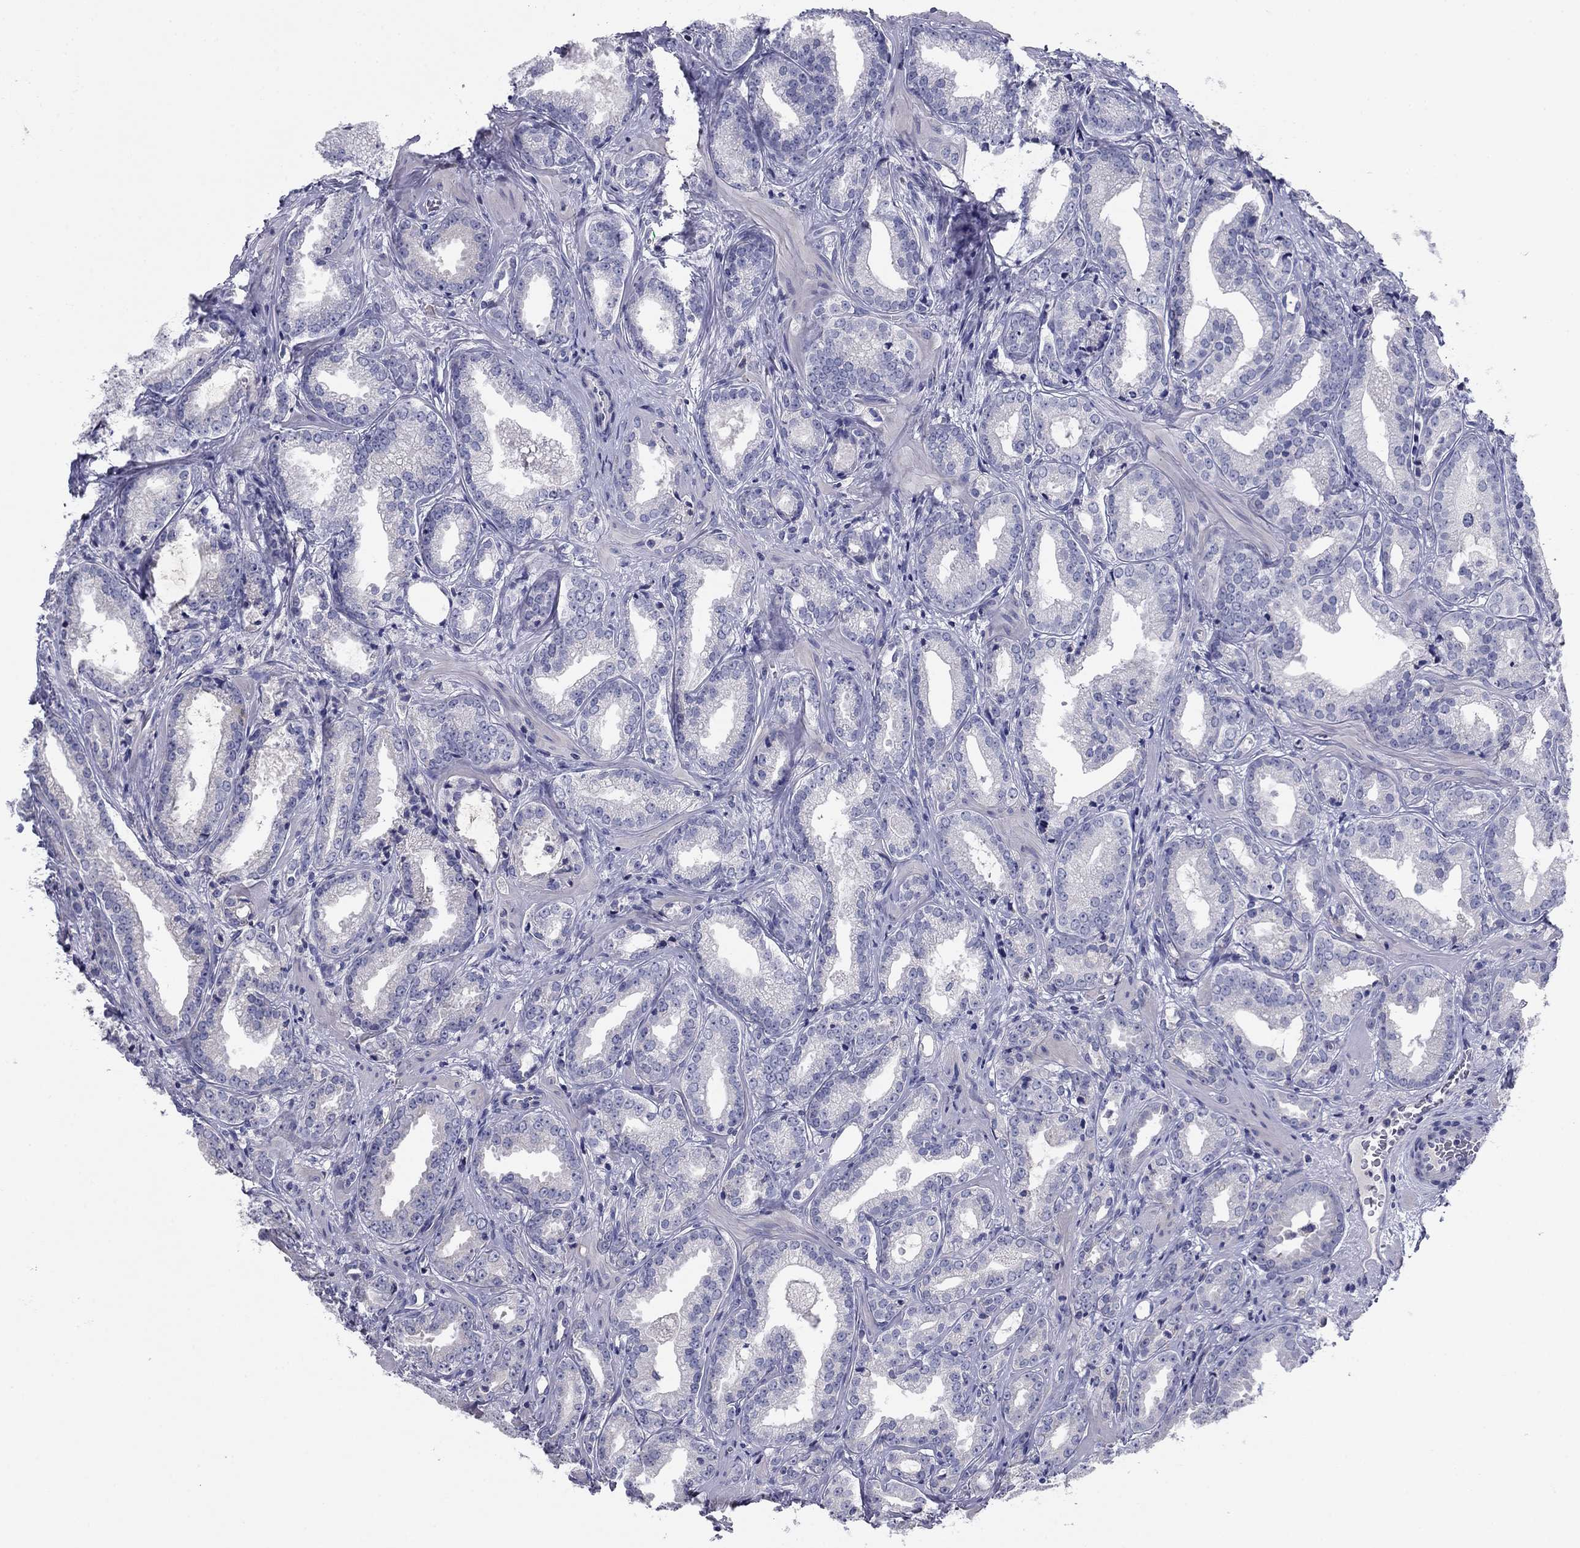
{"staining": {"intensity": "negative", "quantity": "none", "location": "none"}, "tissue": "prostate cancer", "cell_type": "Tumor cells", "image_type": "cancer", "snomed": [{"axis": "morphology", "description": "Adenocarcinoma, Medium grade"}, {"axis": "topography", "description": "Prostate and seminal vesicle, NOS"}, {"axis": "topography", "description": "Prostate"}], "caption": "The histopathology image demonstrates no staining of tumor cells in prostate medium-grade adenocarcinoma.", "gene": "GRK7", "patient": {"sex": "male", "age": 65}}